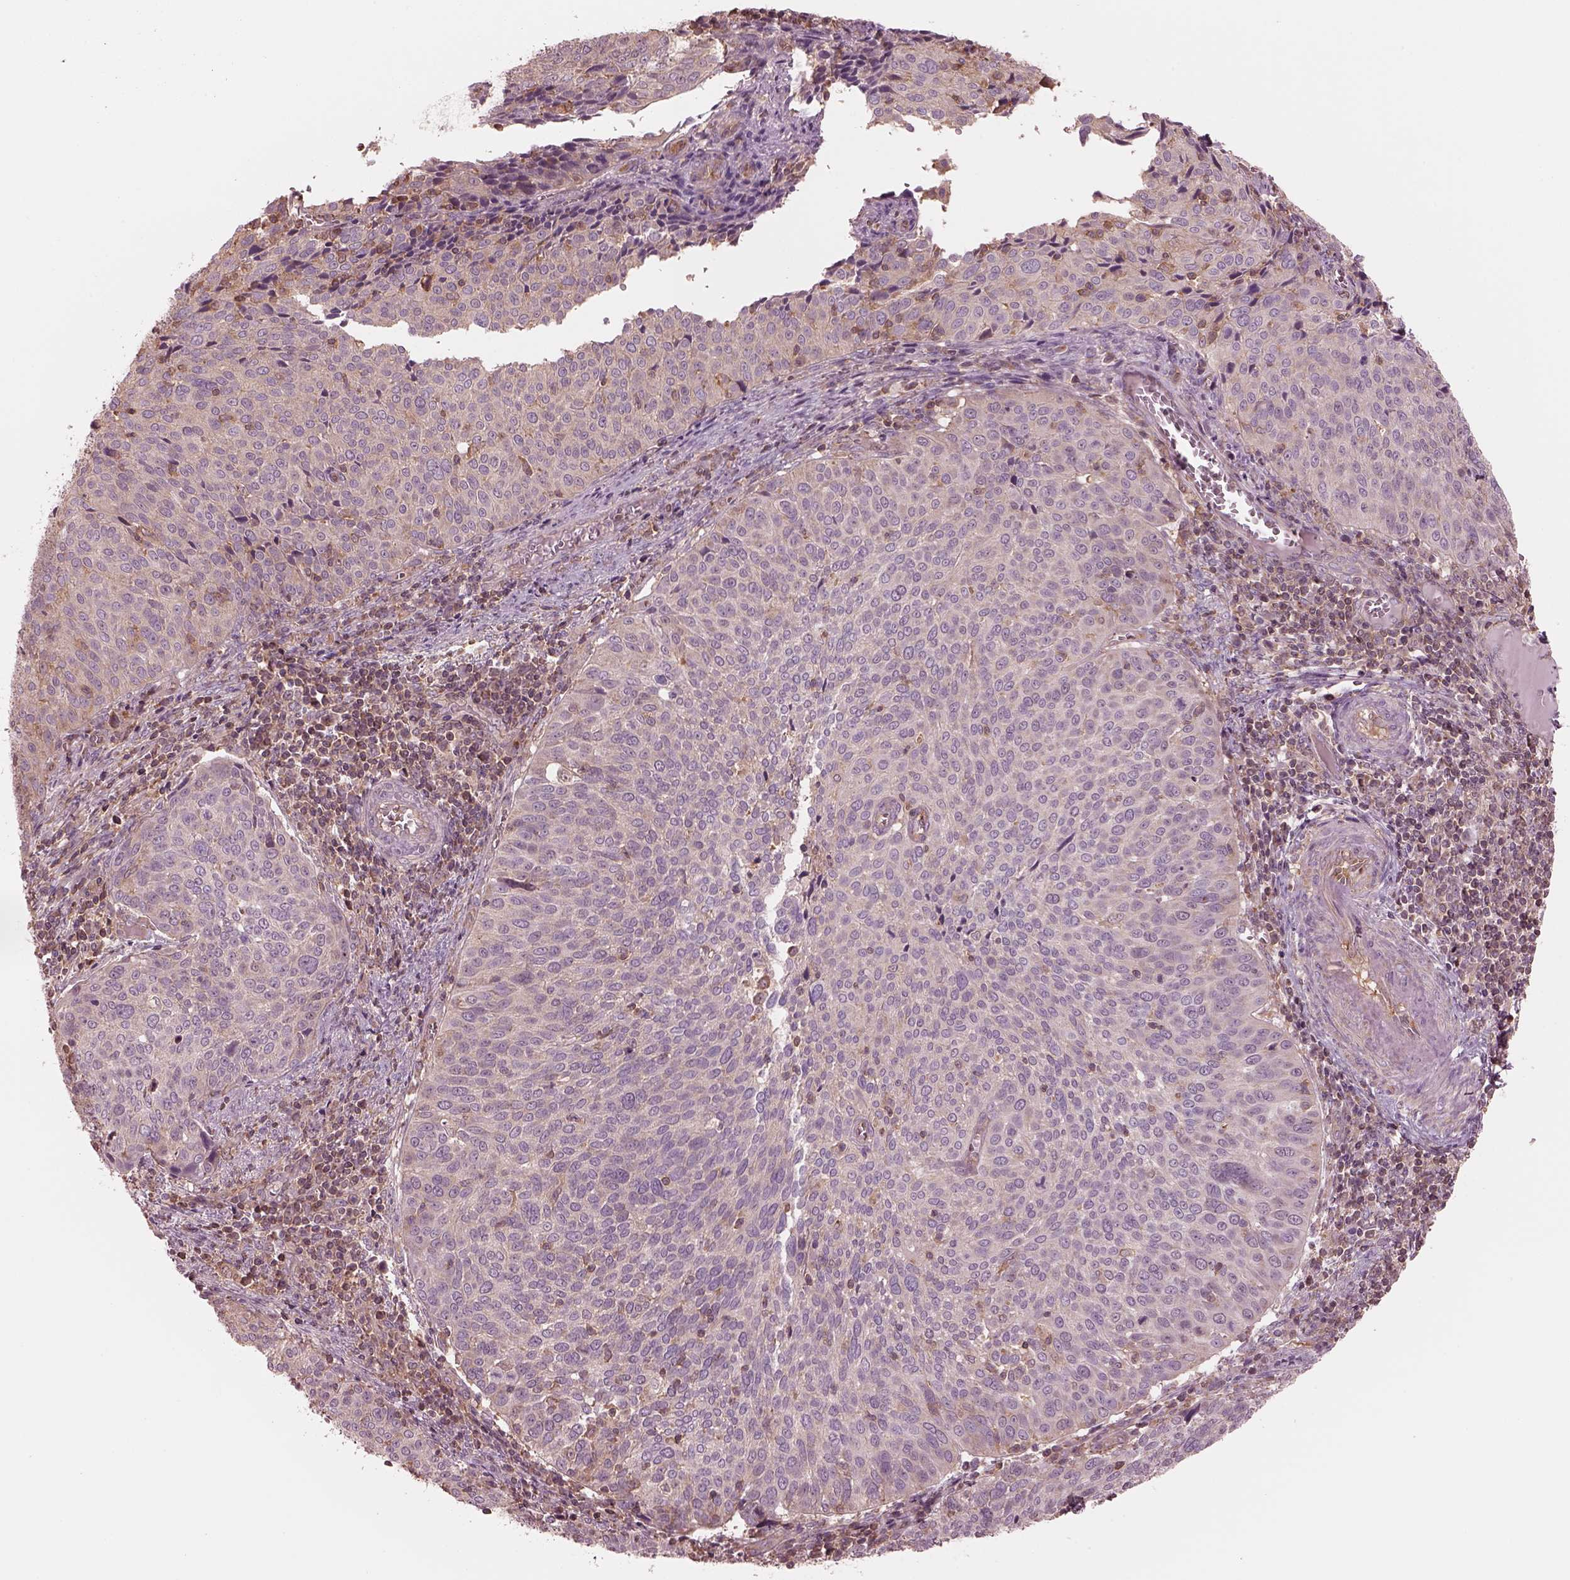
{"staining": {"intensity": "weak", "quantity": "<25%", "location": "cytoplasmic/membranous"}, "tissue": "cervical cancer", "cell_type": "Tumor cells", "image_type": "cancer", "snomed": [{"axis": "morphology", "description": "Squamous cell carcinoma, NOS"}, {"axis": "topography", "description": "Cervix"}], "caption": "DAB (3,3'-diaminobenzidine) immunohistochemical staining of cervical cancer (squamous cell carcinoma) displays no significant staining in tumor cells.", "gene": "STK33", "patient": {"sex": "female", "age": 39}}